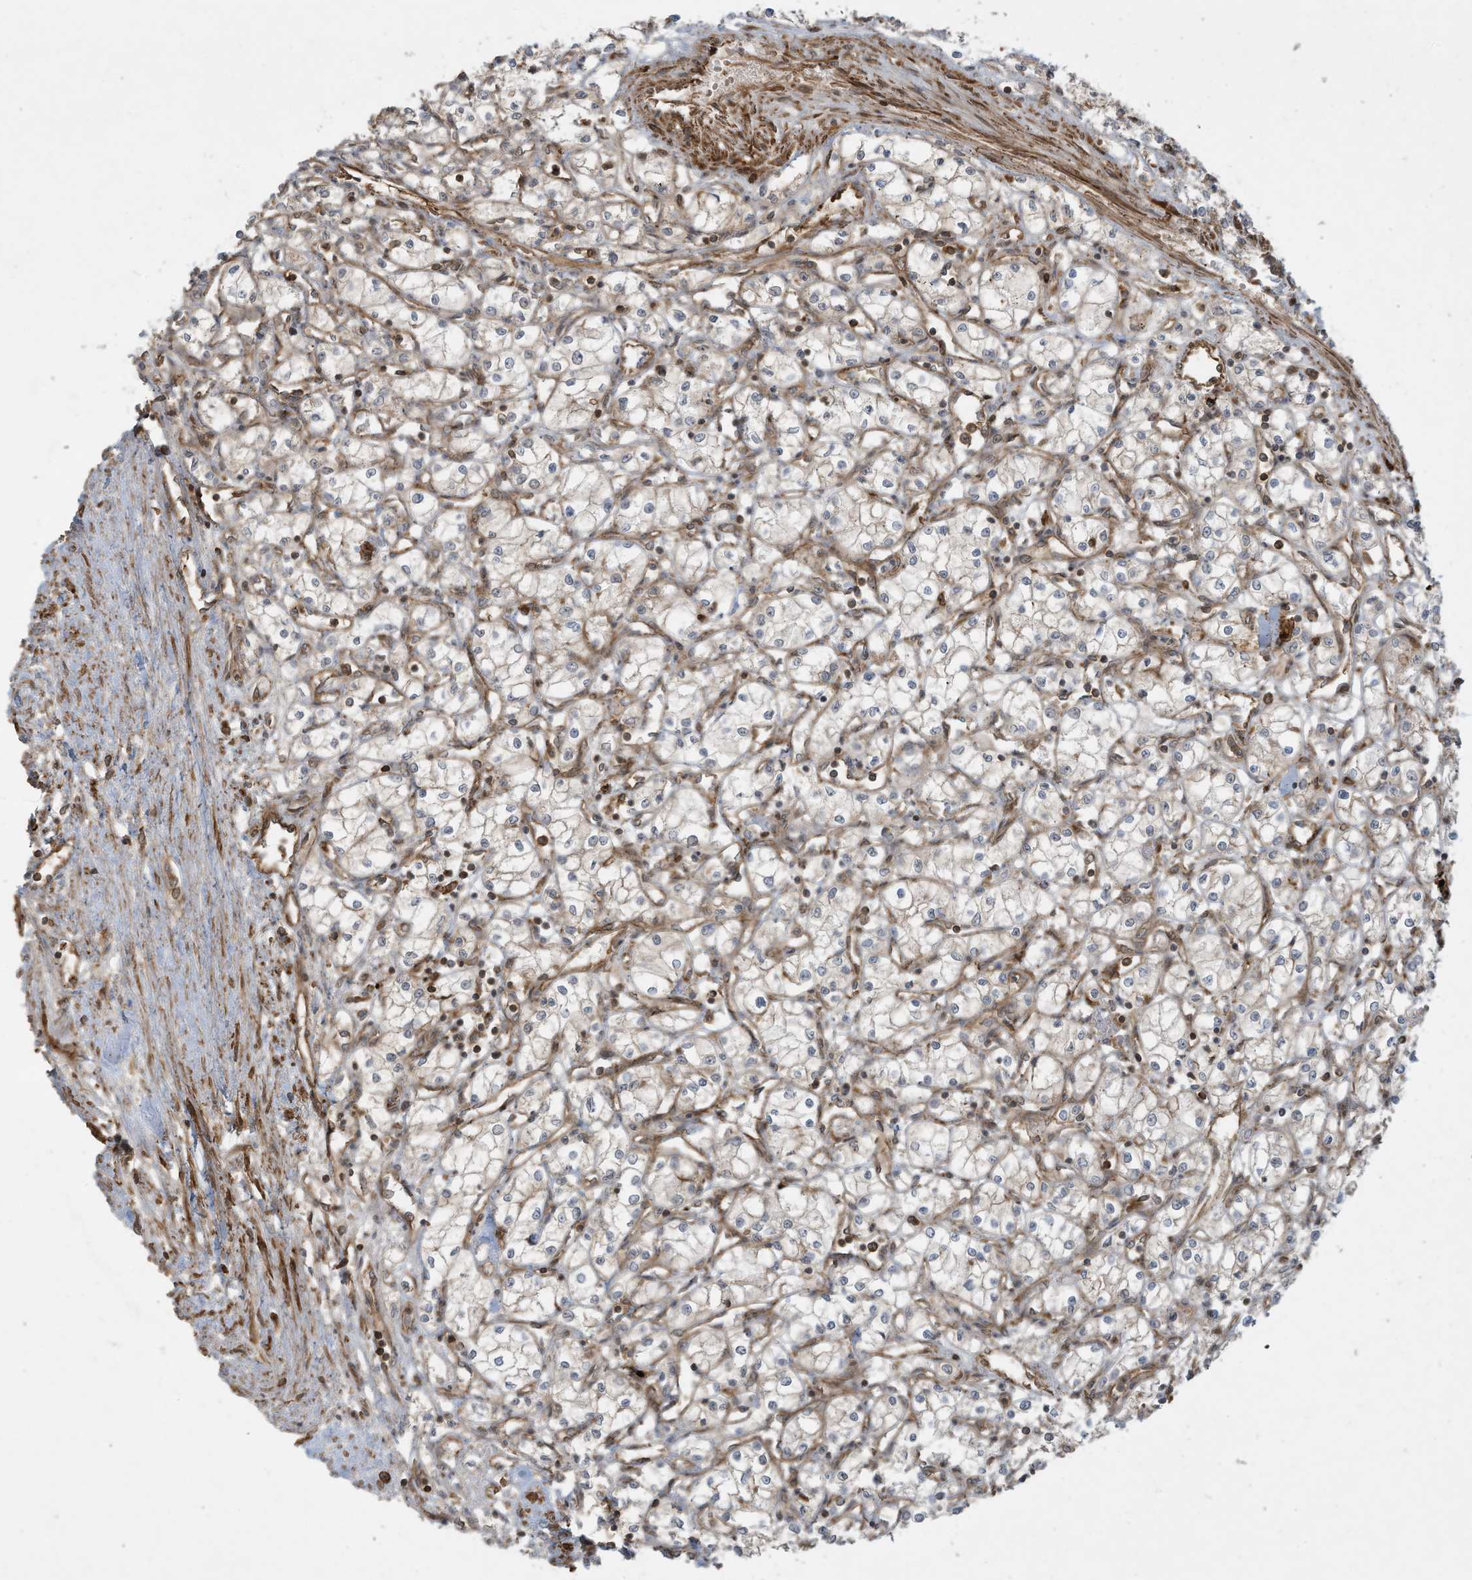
{"staining": {"intensity": "negative", "quantity": "none", "location": "none"}, "tissue": "renal cancer", "cell_type": "Tumor cells", "image_type": "cancer", "snomed": [{"axis": "morphology", "description": "Adenocarcinoma, NOS"}, {"axis": "topography", "description": "Kidney"}], "caption": "Immunohistochemistry image of neoplastic tissue: human renal cancer (adenocarcinoma) stained with DAB (3,3'-diaminobenzidine) shows no significant protein expression in tumor cells. (Immunohistochemistry, brightfield microscopy, high magnification).", "gene": "DDIT4", "patient": {"sex": "male", "age": 59}}